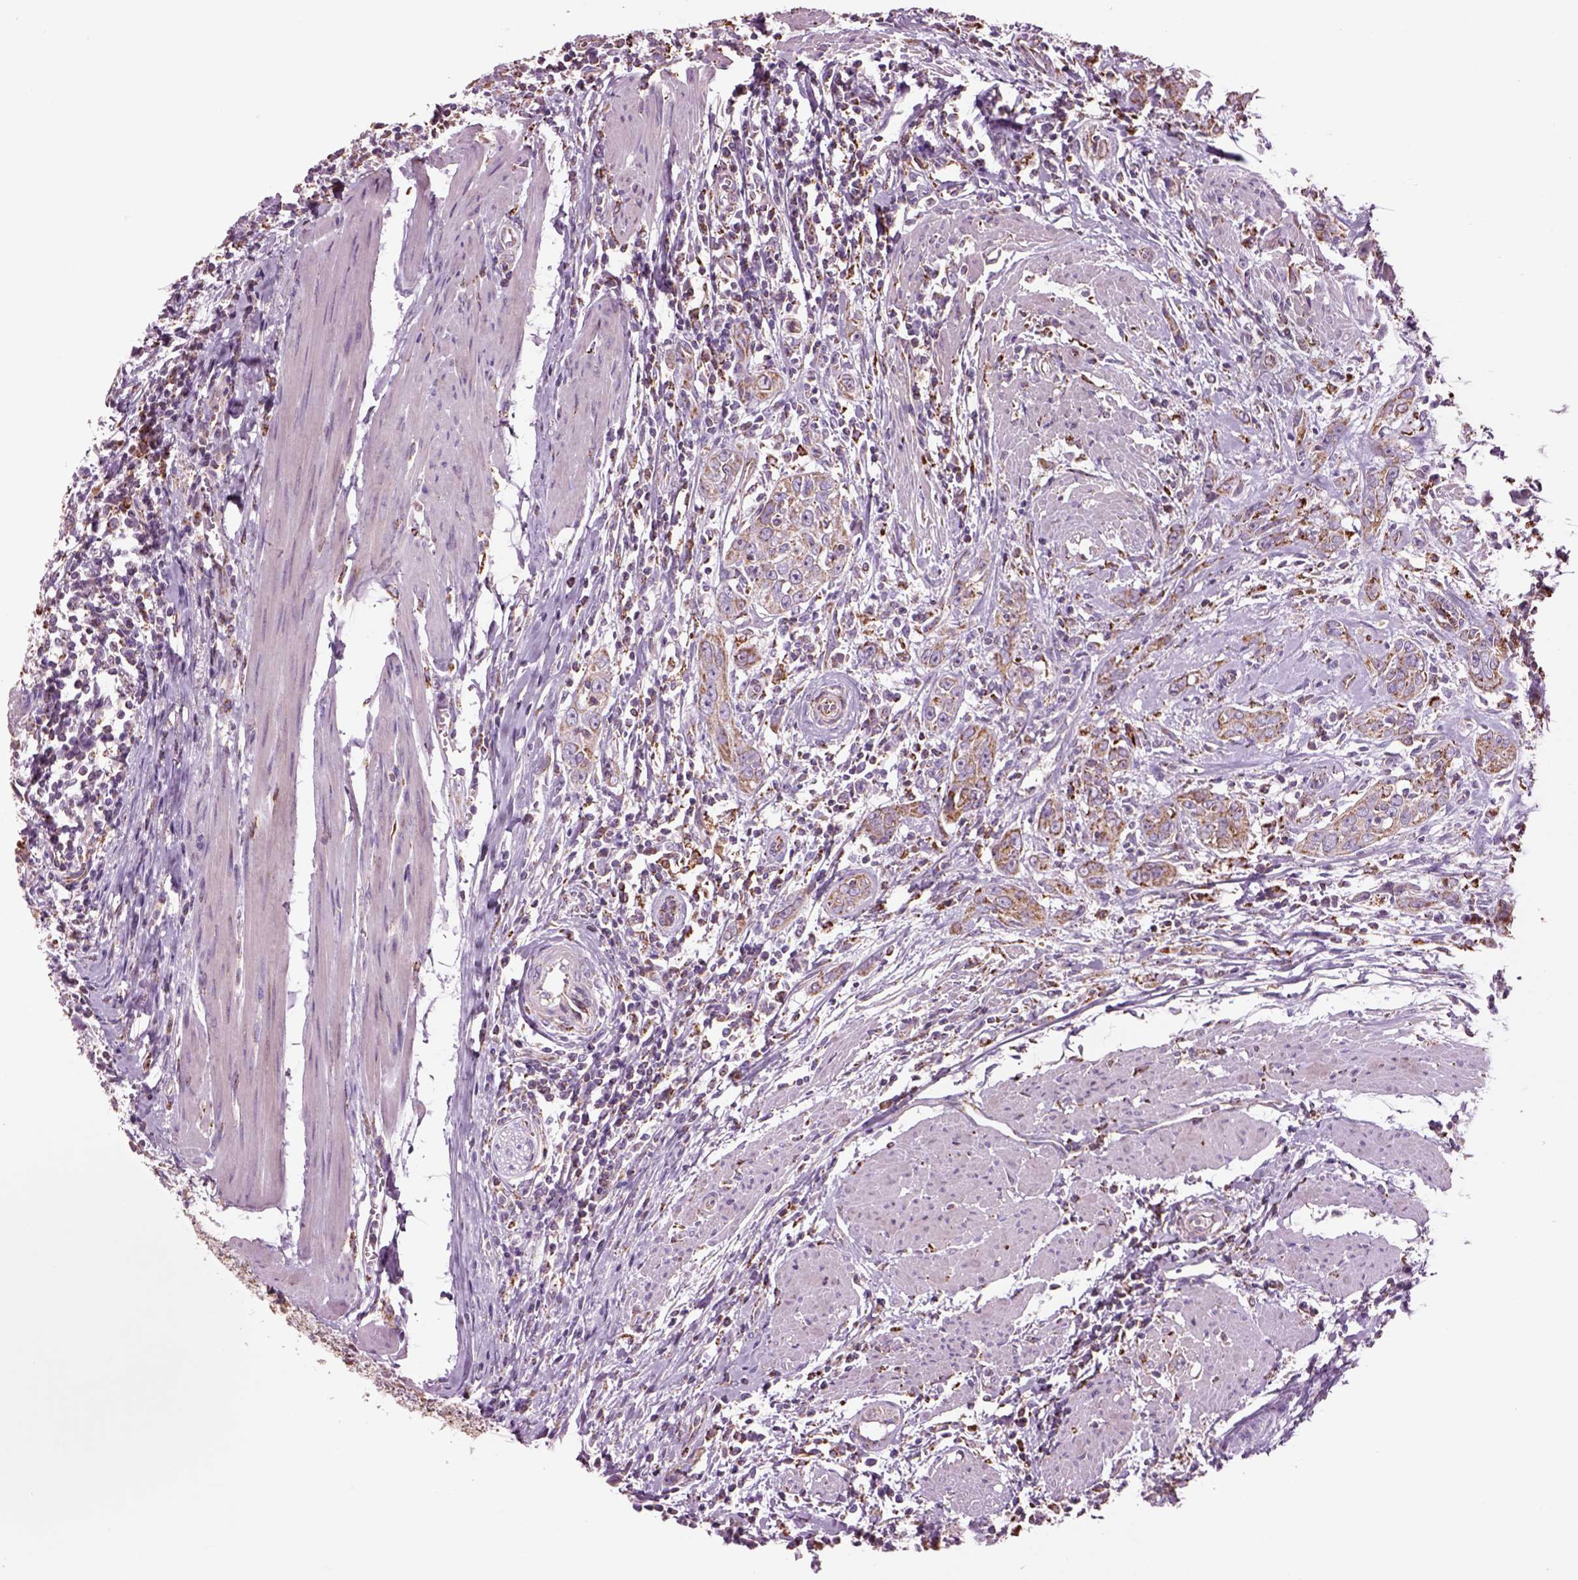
{"staining": {"intensity": "moderate", "quantity": ">75%", "location": "cytoplasmic/membranous"}, "tissue": "urothelial cancer", "cell_type": "Tumor cells", "image_type": "cancer", "snomed": [{"axis": "morphology", "description": "Urothelial carcinoma, High grade"}, {"axis": "topography", "description": "Urinary bladder"}], "caption": "Immunohistochemical staining of high-grade urothelial carcinoma demonstrates medium levels of moderate cytoplasmic/membranous staining in approximately >75% of tumor cells. Nuclei are stained in blue.", "gene": "SLC25A24", "patient": {"sex": "male", "age": 83}}